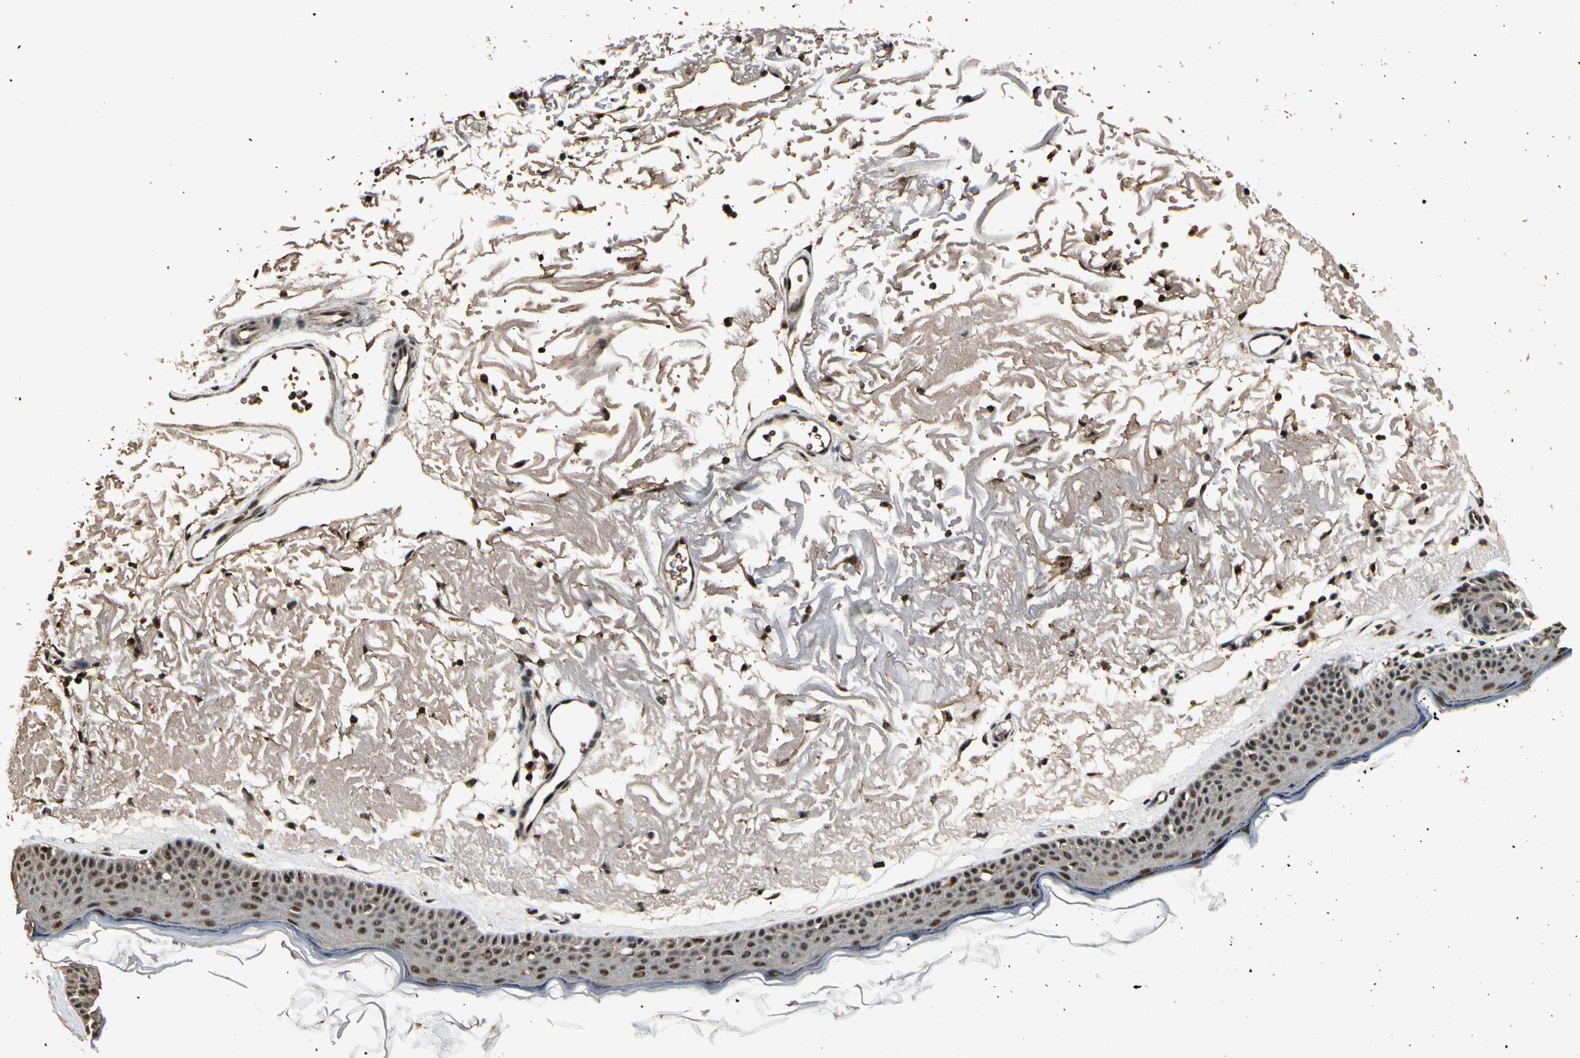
{"staining": {"intensity": "strong", "quantity": ">75%", "location": "nuclear"}, "tissue": "skin", "cell_type": "Fibroblasts", "image_type": "normal", "snomed": [{"axis": "morphology", "description": "Normal tissue, NOS"}, {"axis": "topography", "description": "Skin"}], "caption": "This is an image of immunohistochemistry (IHC) staining of benign skin, which shows strong positivity in the nuclear of fibroblasts.", "gene": "RBM25", "patient": {"sex": "female", "age": 90}}